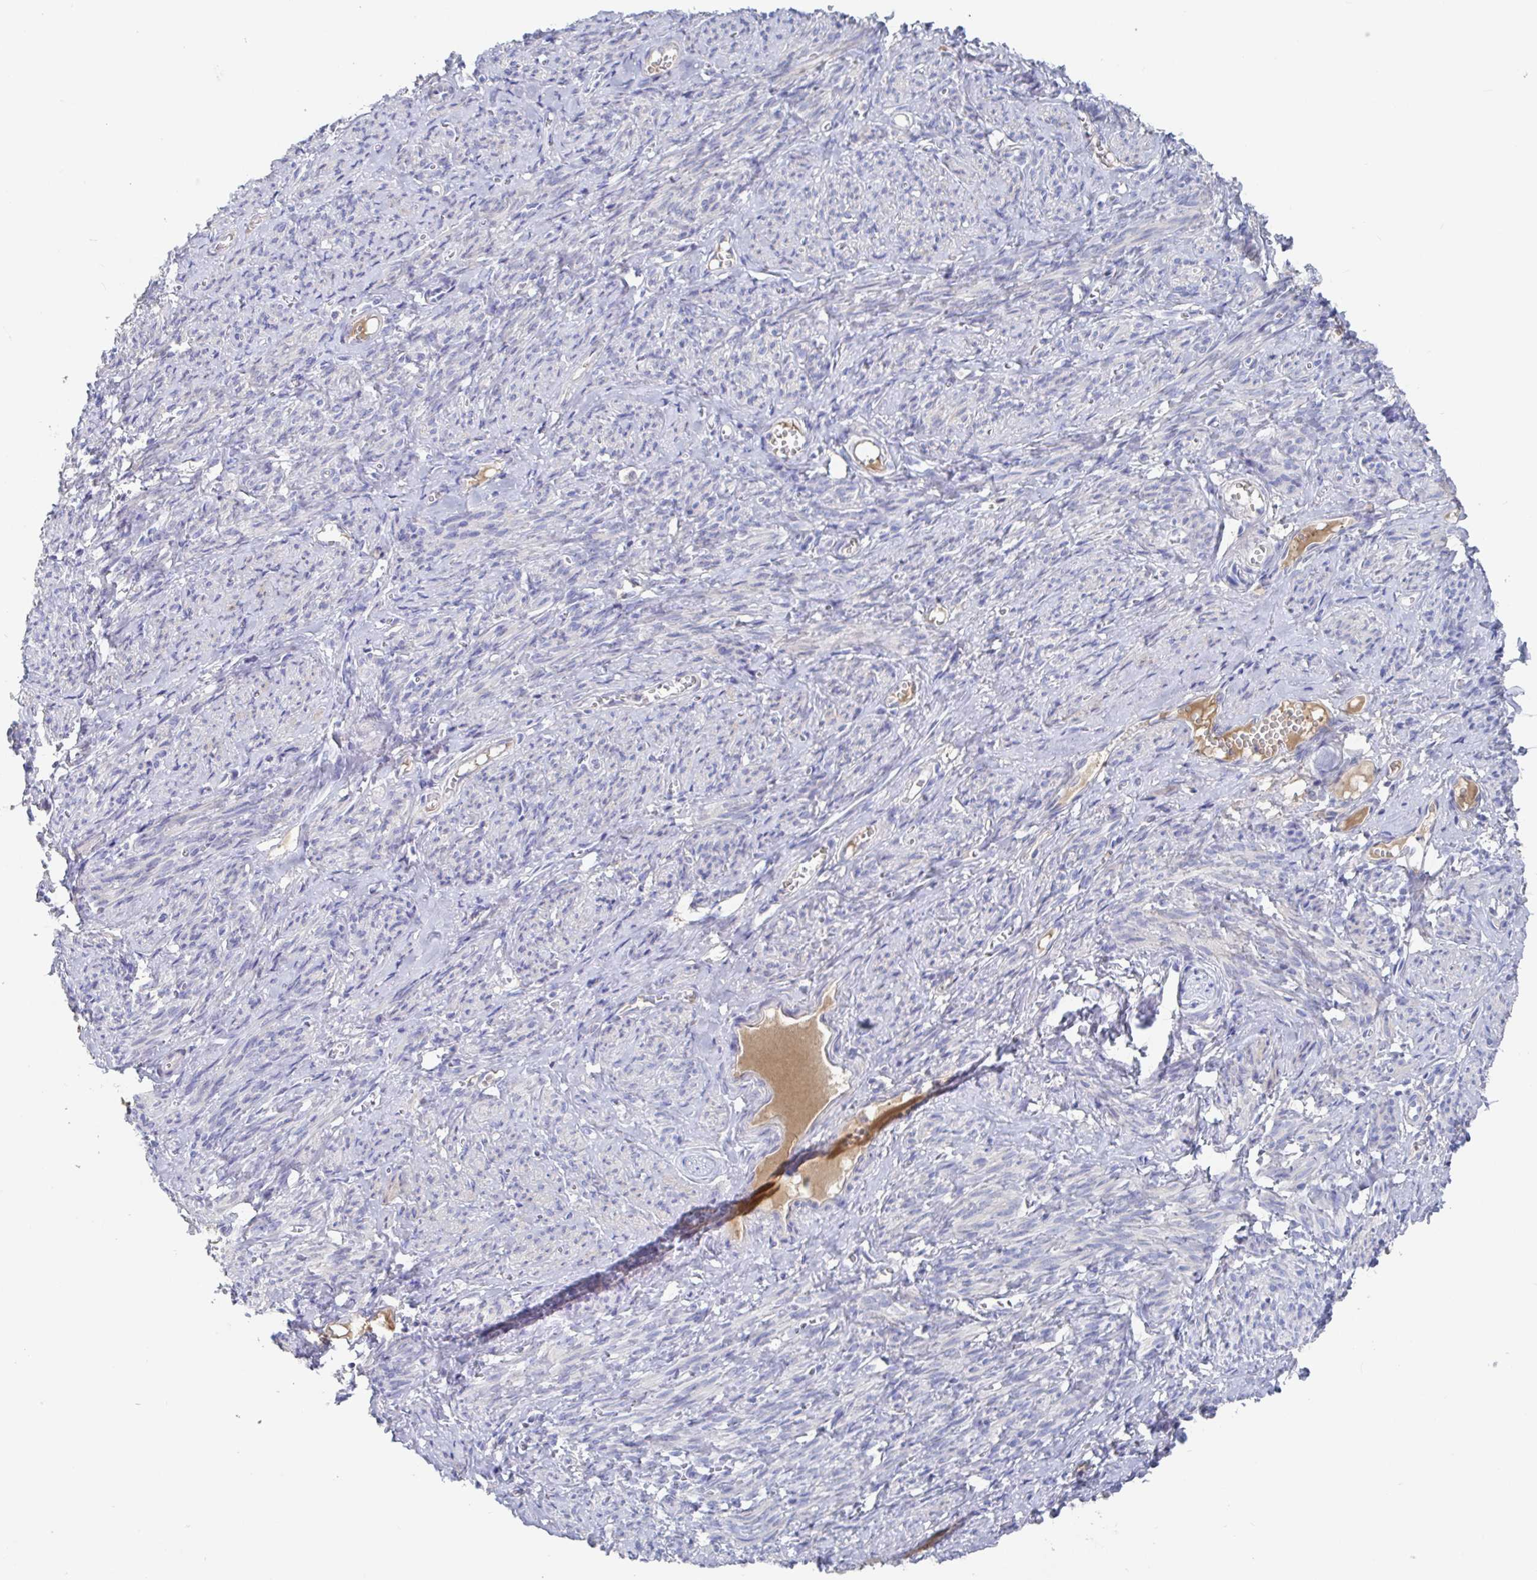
{"staining": {"intensity": "moderate", "quantity": "25%-75%", "location": "cytoplasmic/membranous"}, "tissue": "smooth muscle", "cell_type": "Smooth muscle cells", "image_type": "normal", "snomed": [{"axis": "morphology", "description": "Normal tissue, NOS"}, {"axis": "topography", "description": "Smooth muscle"}], "caption": "Immunohistochemical staining of unremarkable human smooth muscle reveals medium levels of moderate cytoplasmic/membranous expression in about 25%-75% of smooth muscle cells. Nuclei are stained in blue.", "gene": "GPR148", "patient": {"sex": "female", "age": 65}}